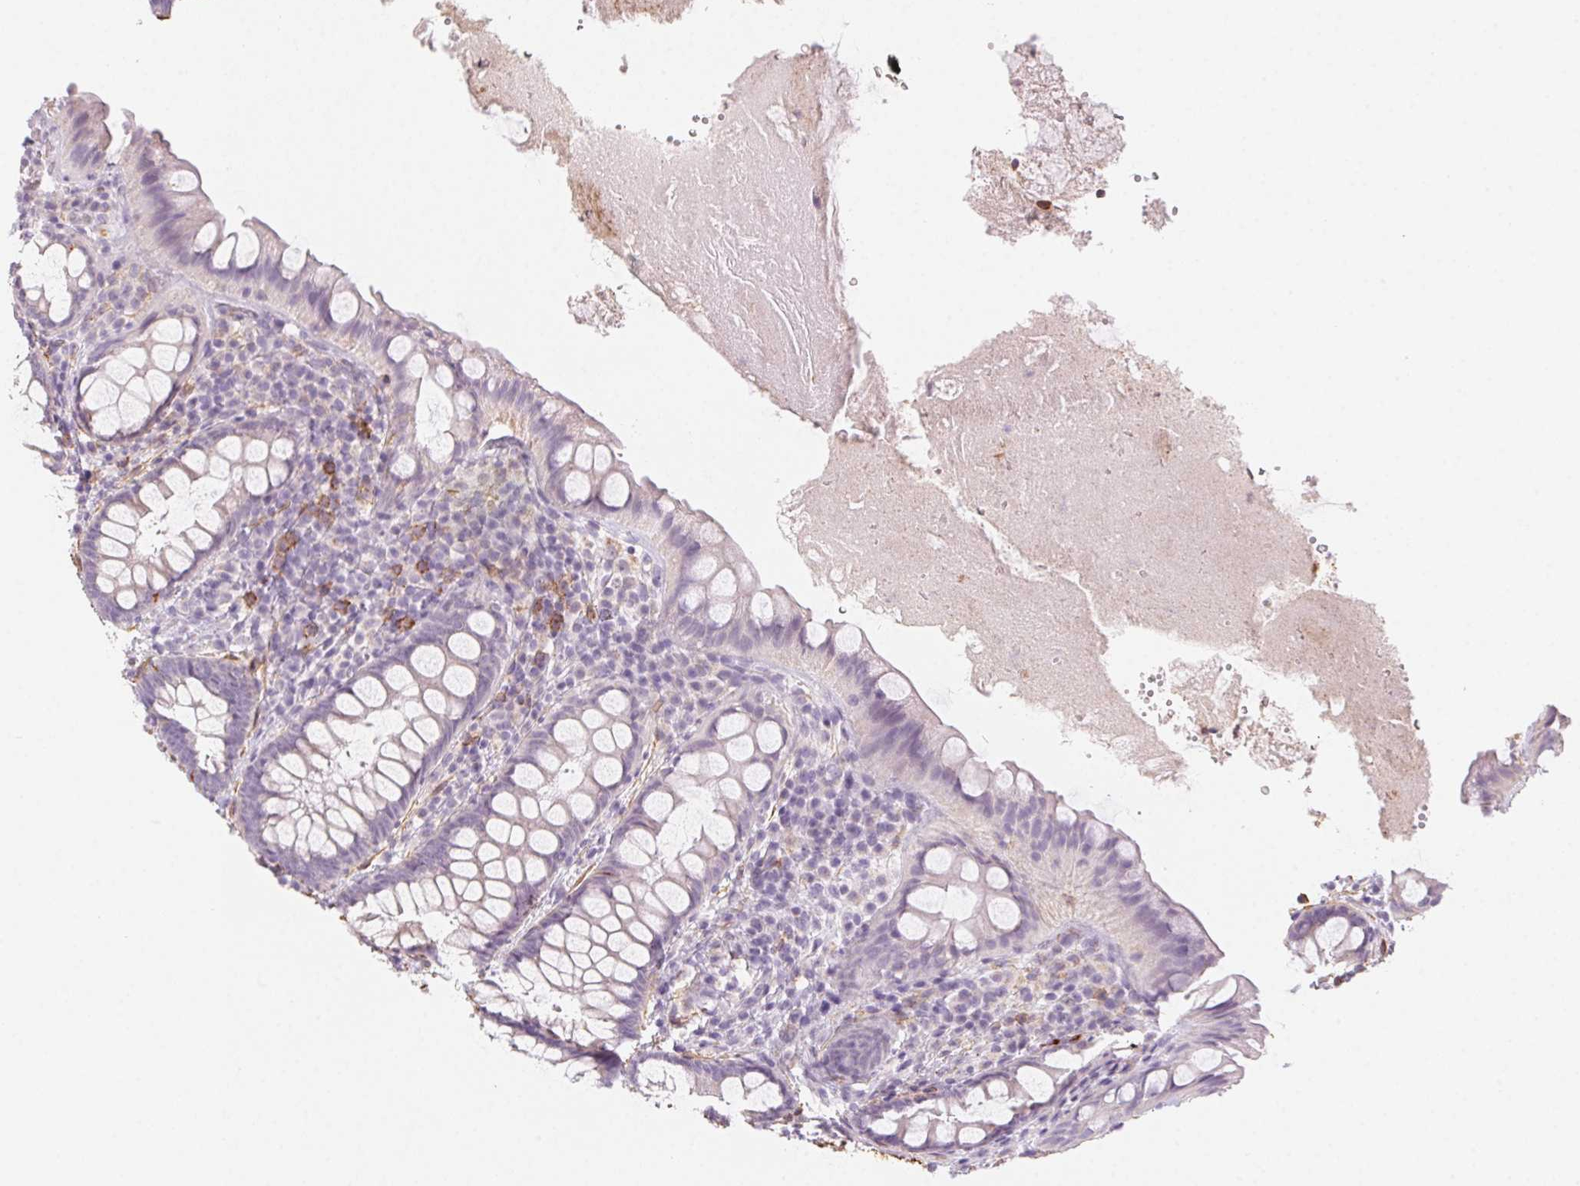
{"staining": {"intensity": "strong", "quantity": "<25%", "location": "cytoplasmic/membranous"}, "tissue": "rectum", "cell_type": "Glandular cells", "image_type": "normal", "snomed": [{"axis": "morphology", "description": "Normal tissue, NOS"}, {"axis": "topography", "description": "Rectum"}], "caption": "This histopathology image shows IHC staining of unremarkable rectum, with medium strong cytoplasmic/membranous positivity in approximately <25% of glandular cells.", "gene": "PRPH", "patient": {"sex": "female", "age": 69}}